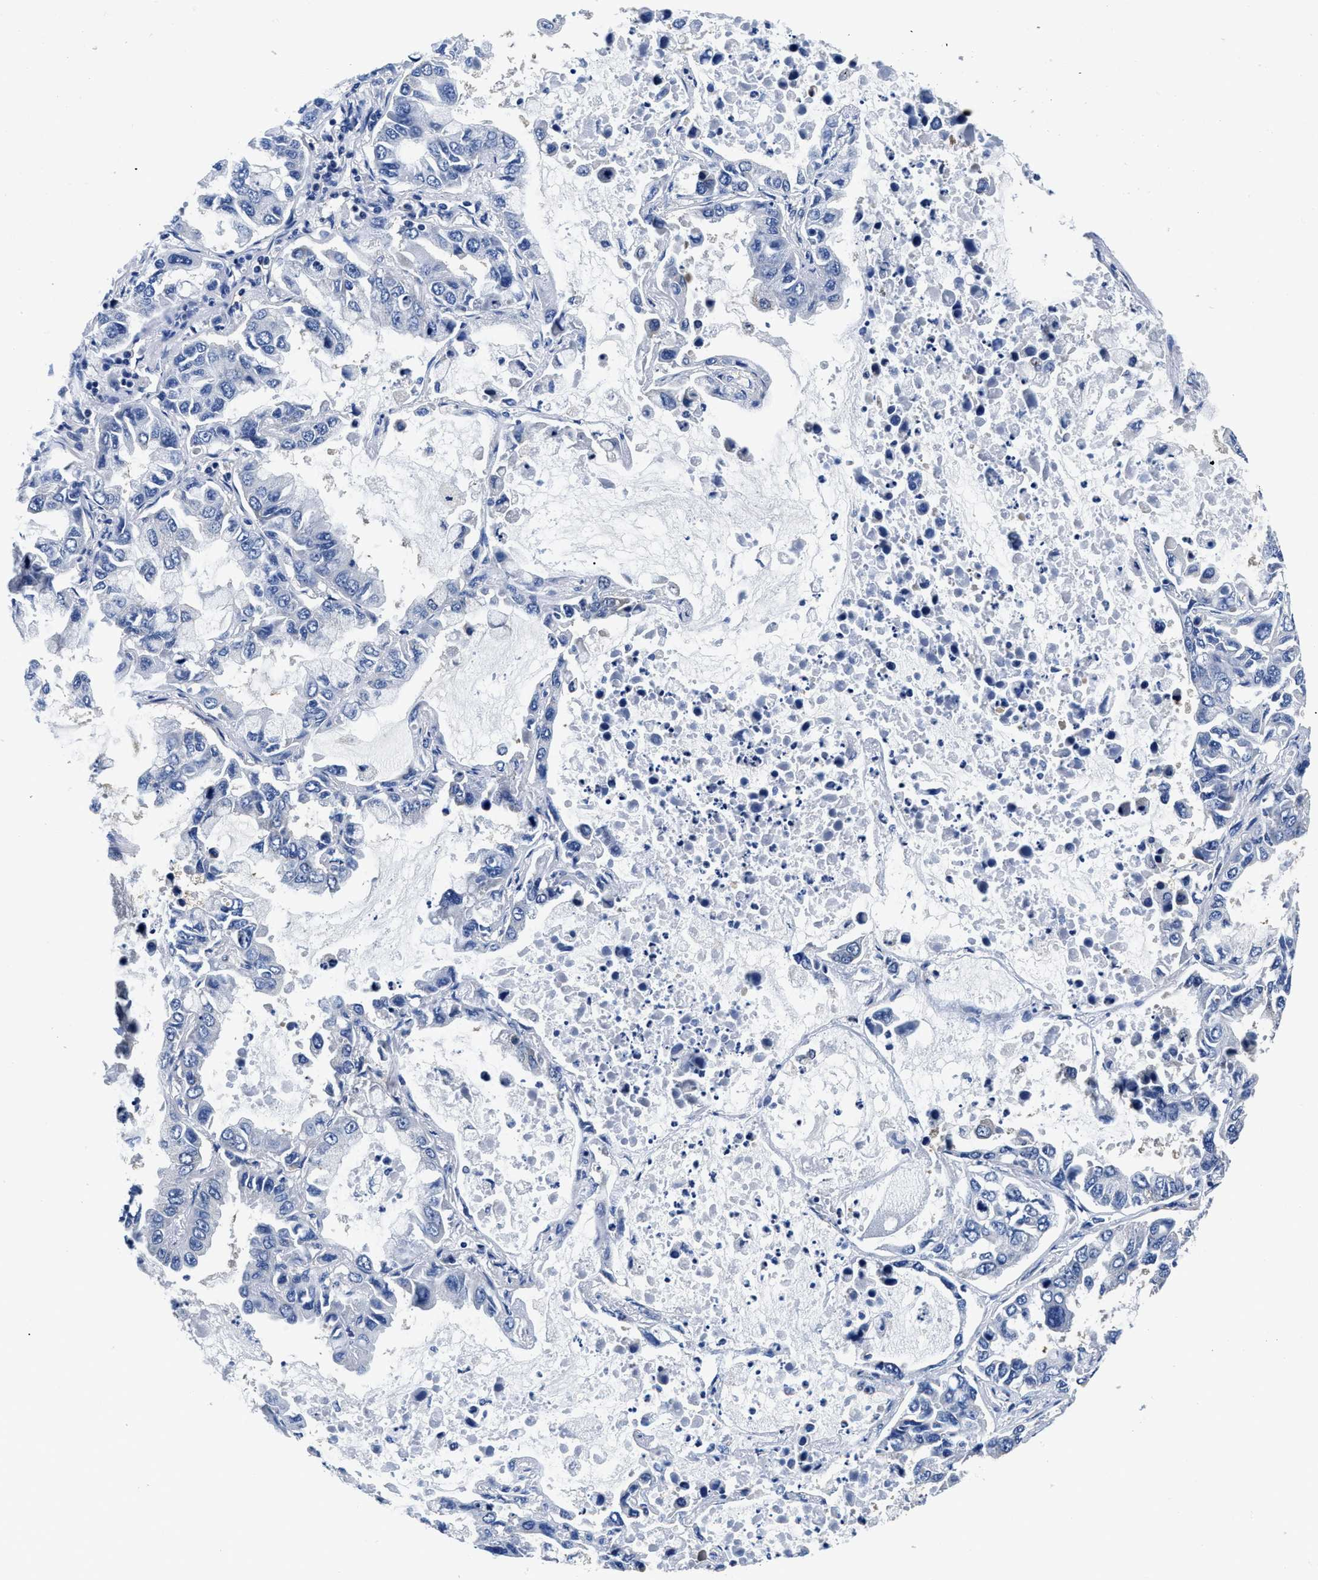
{"staining": {"intensity": "negative", "quantity": "none", "location": "none"}, "tissue": "lung cancer", "cell_type": "Tumor cells", "image_type": "cancer", "snomed": [{"axis": "morphology", "description": "Adenocarcinoma, NOS"}, {"axis": "topography", "description": "Lung"}], "caption": "A photomicrograph of human lung cancer (adenocarcinoma) is negative for staining in tumor cells. (DAB immunohistochemistry, high magnification).", "gene": "SLC35F1", "patient": {"sex": "male", "age": 64}}